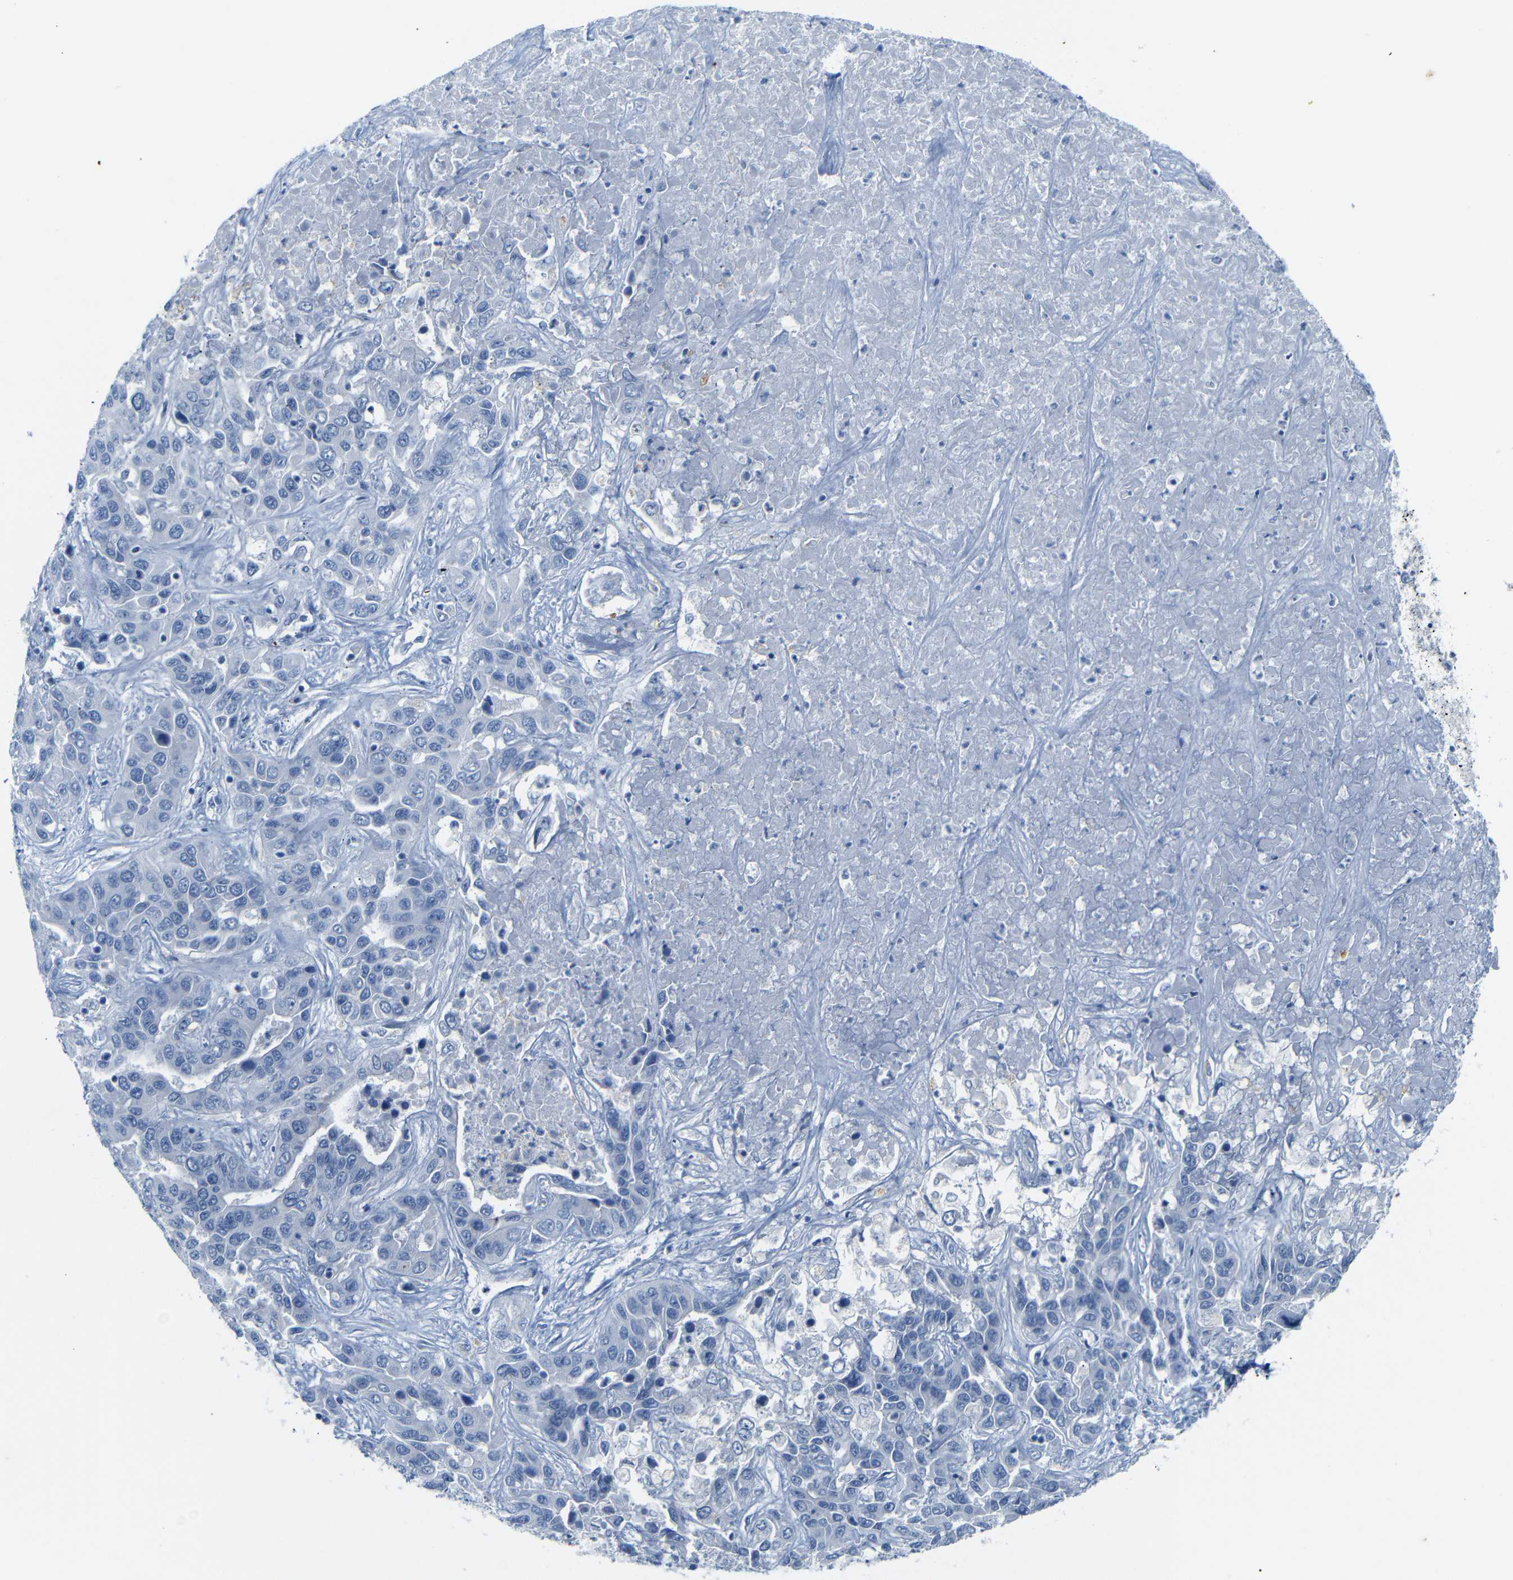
{"staining": {"intensity": "negative", "quantity": "none", "location": "none"}, "tissue": "liver cancer", "cell_type": "Tumor cells", "image_type": "cancer", "snomed": [{"axis": "morphology", "description": "Cholangiocarcinoma"}, {"axis": "topography", "description": "Liver"}], "caption": "The micrograph demonstrates no significant staining in tumor cells of liver cholangiocarcinoma. (DAB IHC visualized using brightfield microscopy, high magnification).", "gene": "FCRL1", "patient": {"sex": "female", "age": 52}}